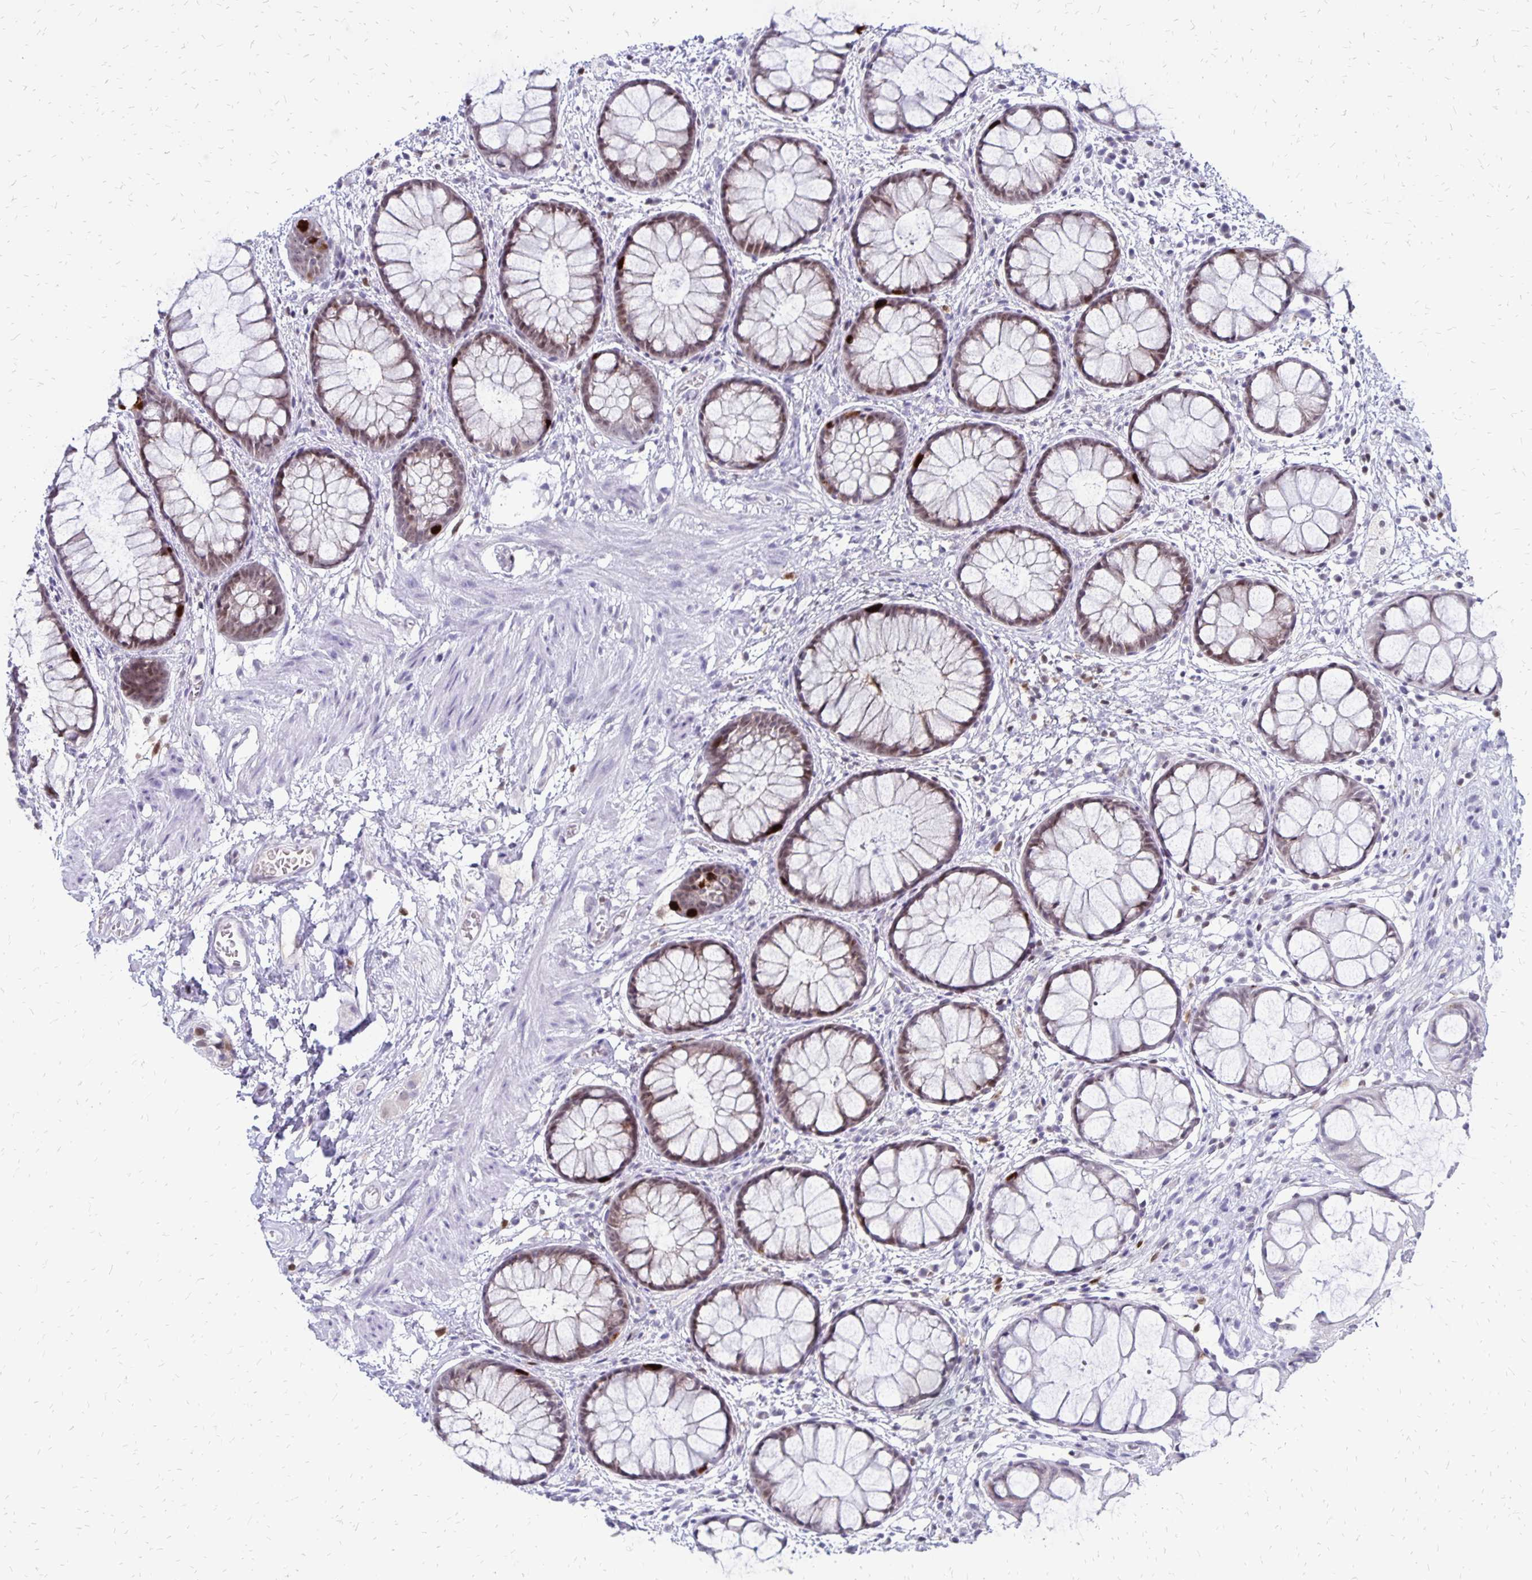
{"staining": {"intensity": "strong", "quantity": "<25%", "location": "cytoplasmic/membranous,nuclear"}, "tissue": "rectum", "cell_type": "Glandular cells", "image_type": "normal", "snomed": [{"axis": "morphology", "description": "Normal tissue, NOS"}, {"axis": "topography", "description": "Rectum"}], "caption": "Human rectum stained for a protein (brown) exhibits strong cytoplasmic/membranous,nuclear positive positivity in approximately <25% of glandular cells.", "gene": "DCK", "patient": {"sex": "female", "age": 62}}